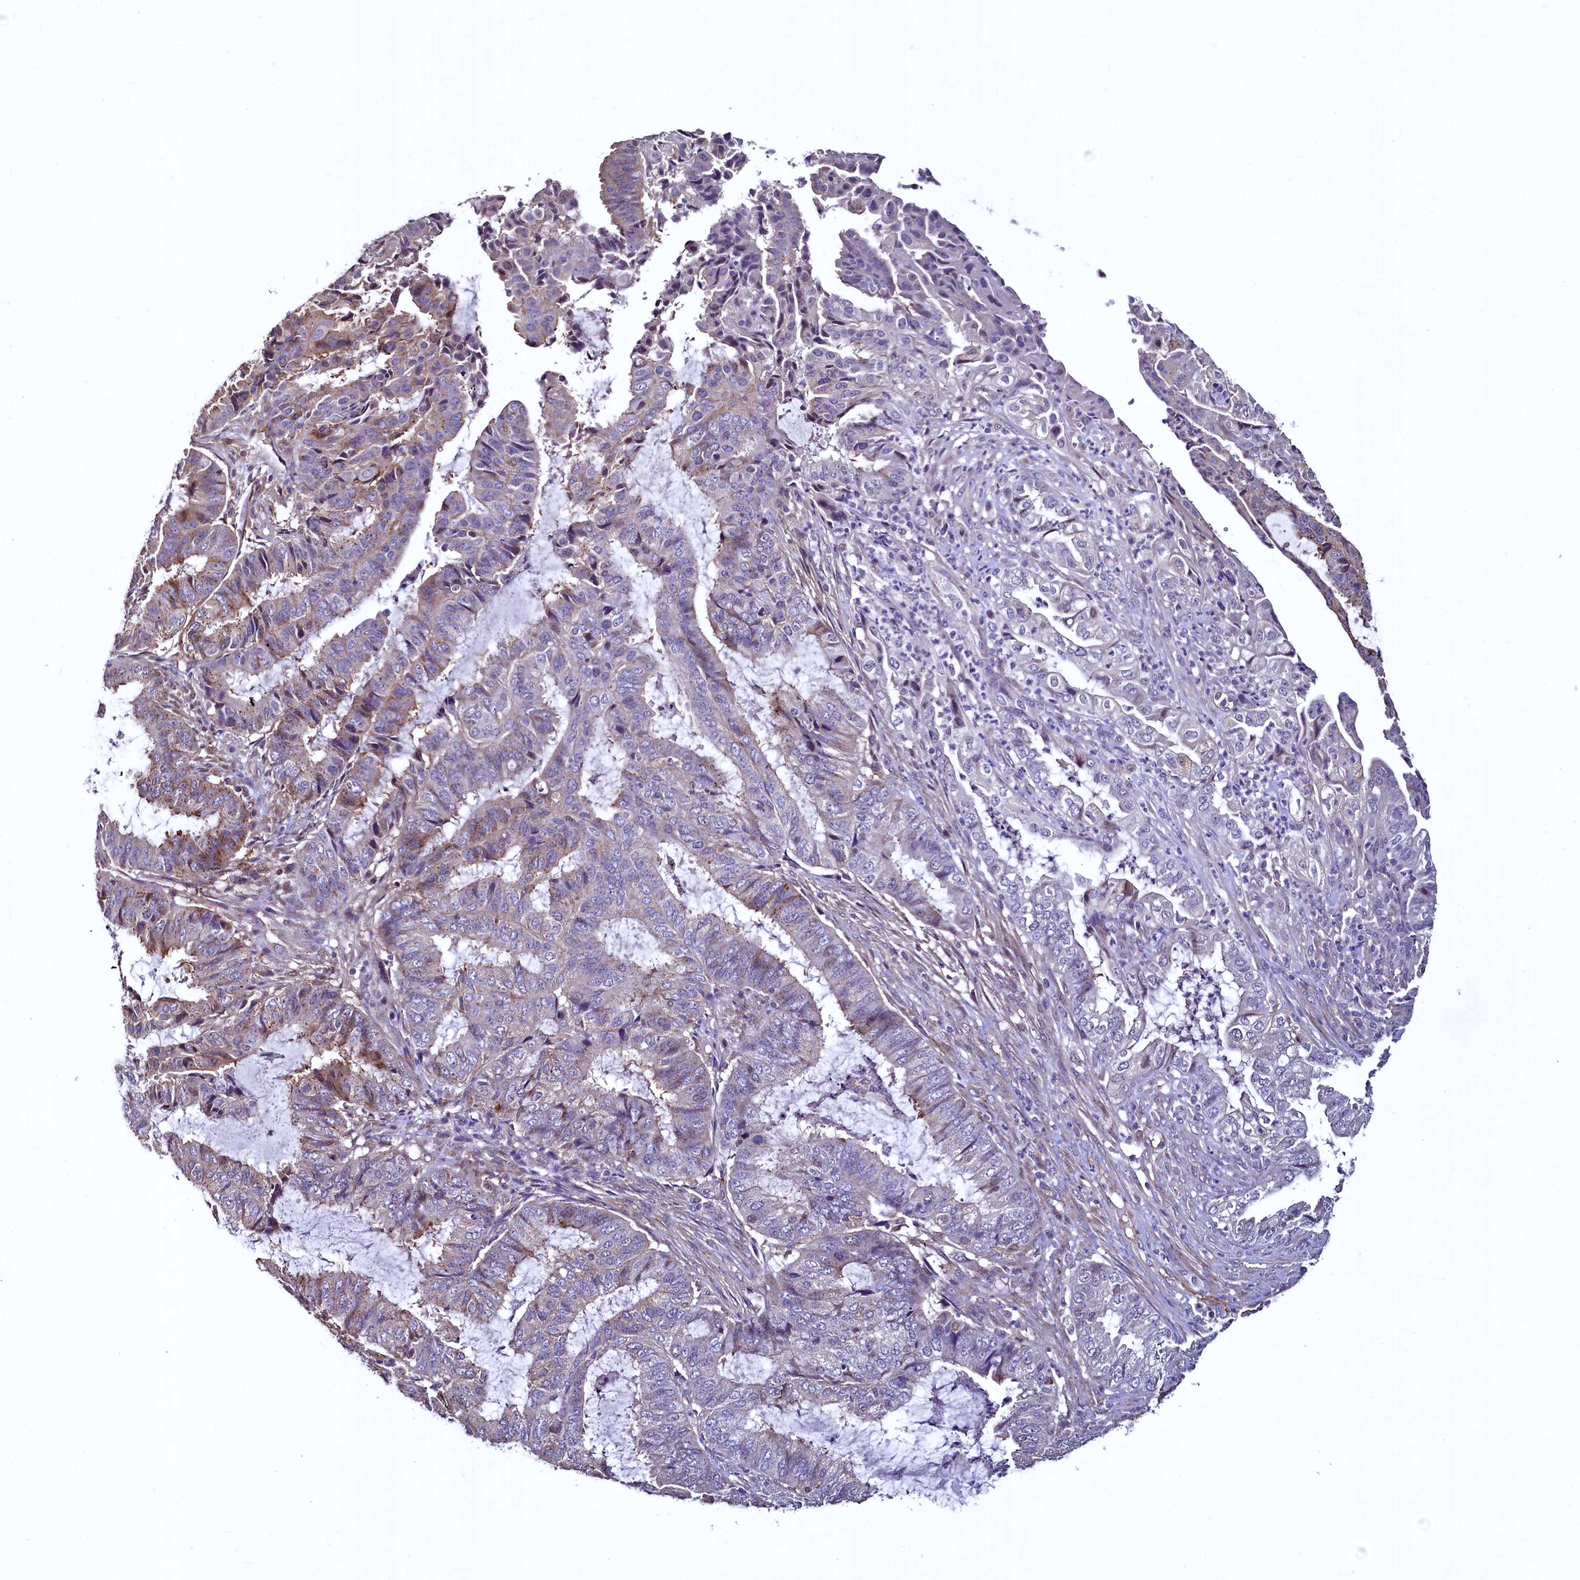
{"staining": {"intensity": "weak", "quantity": "<25%", "location": "cytoplasmic/membranous"}, "tissue": "endometrial cancer", "cell_type": "Tumor cells", "image_type": "cancer", "snomed": [{"axis": "morphology", "description": "Adenocarcinoma, NOS"}, {"axis": "topography", "description": "Endometrium"}], "caption": "The image demonstrates no significant staining in tumor cells of endometrial cancer.", "gene": "PALM", "patient": {"sex": "female", "age": 51}}